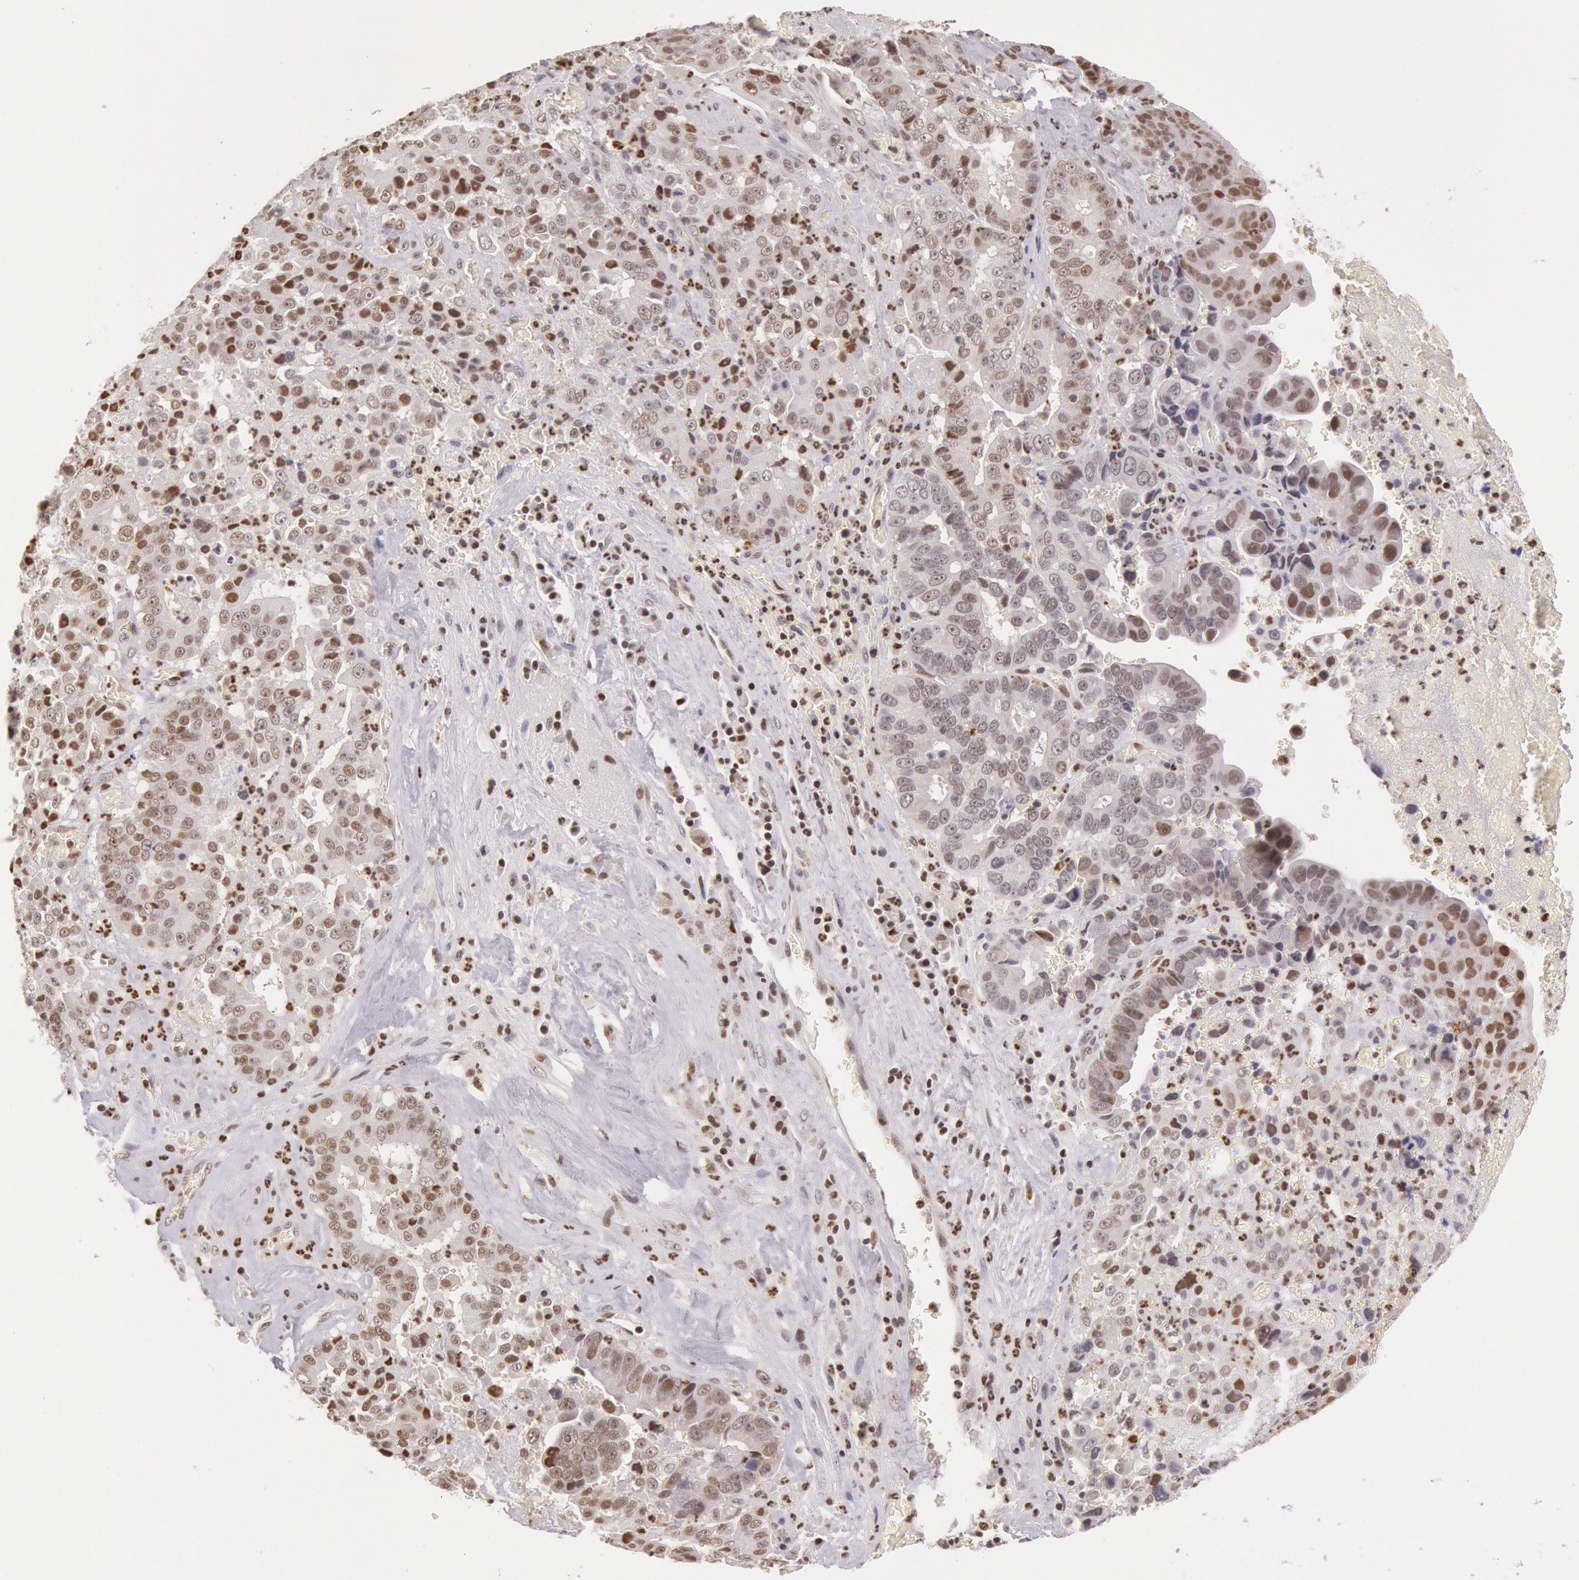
{"staining": {"intensity": "moderate", "quantity": "25%-75%", "location": "nuclear"}, "tissue": "liver cancer", "cell_type": "Tumor cells", "image_type": "cancer", "snomed": [{"axis": "morphology", "description": "Cholangiocarcinoma"}, {"axis": "topography", "description": "Liver"}], "caption": "Protein staining of liver cancer tissue shows moderate nuclear positivity in about 25%-75% of tumor cells.", "gene": "ESS2", "patient": {"sex": "female", "age": 79}}